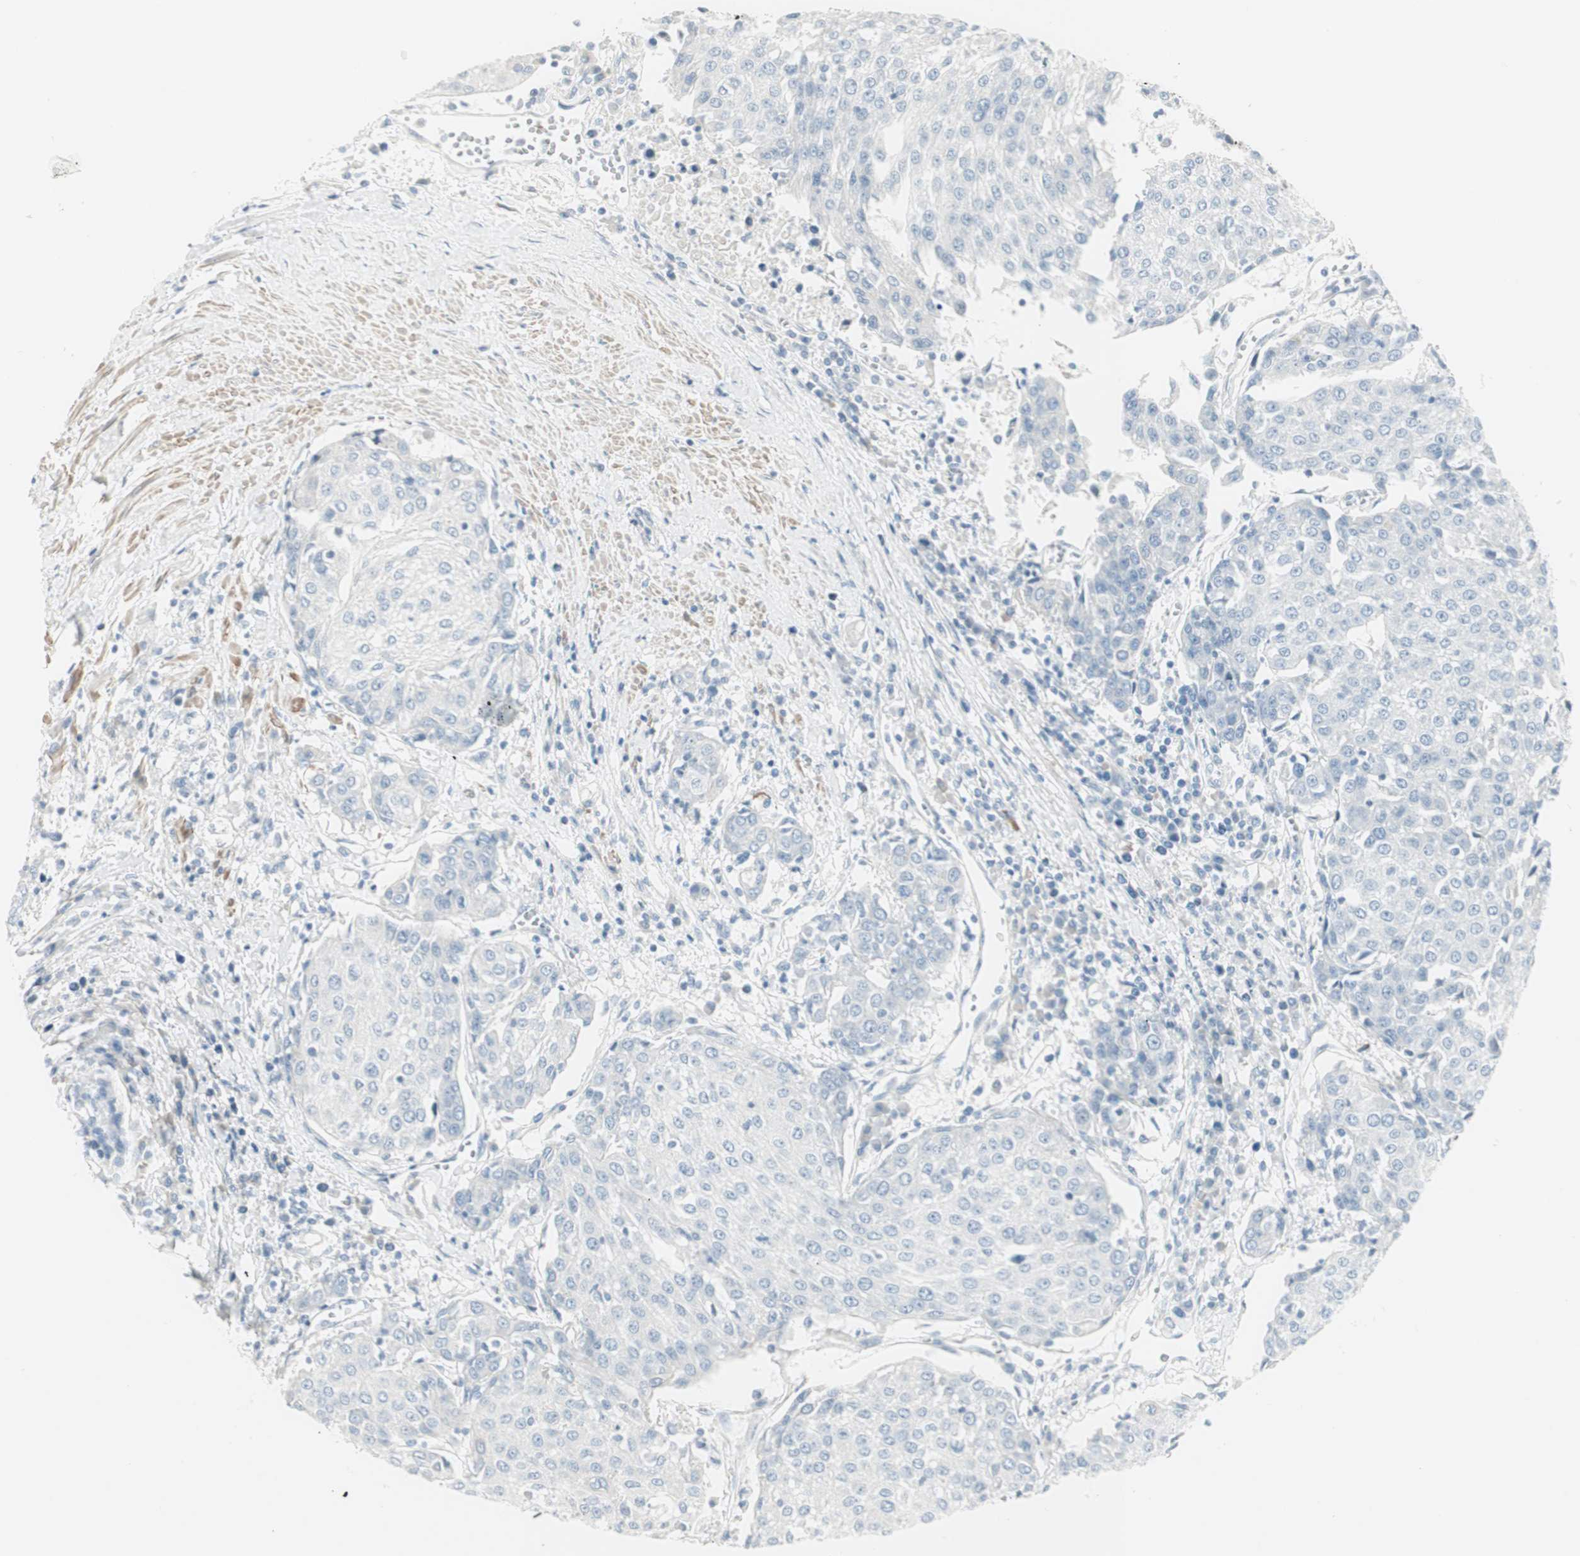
{"staining": {"intensity": "negative", "quantity": "none", "location": "none"}, "tissue": "urothelial cancer", "cell_type": "Tumor cells", "image_type": "cancer", "snomed": [{"axis": "morphology", "description": "Urothelial carcinoma, High grade"}, {"axis": "topography", "description": "Urinary bladder"}], "caption": "Tumor cells show no significant expression in urothelial carcinoma (high-grade).", "gene": "CDHR5", "patient": {"sex": "female", "age": 85}}